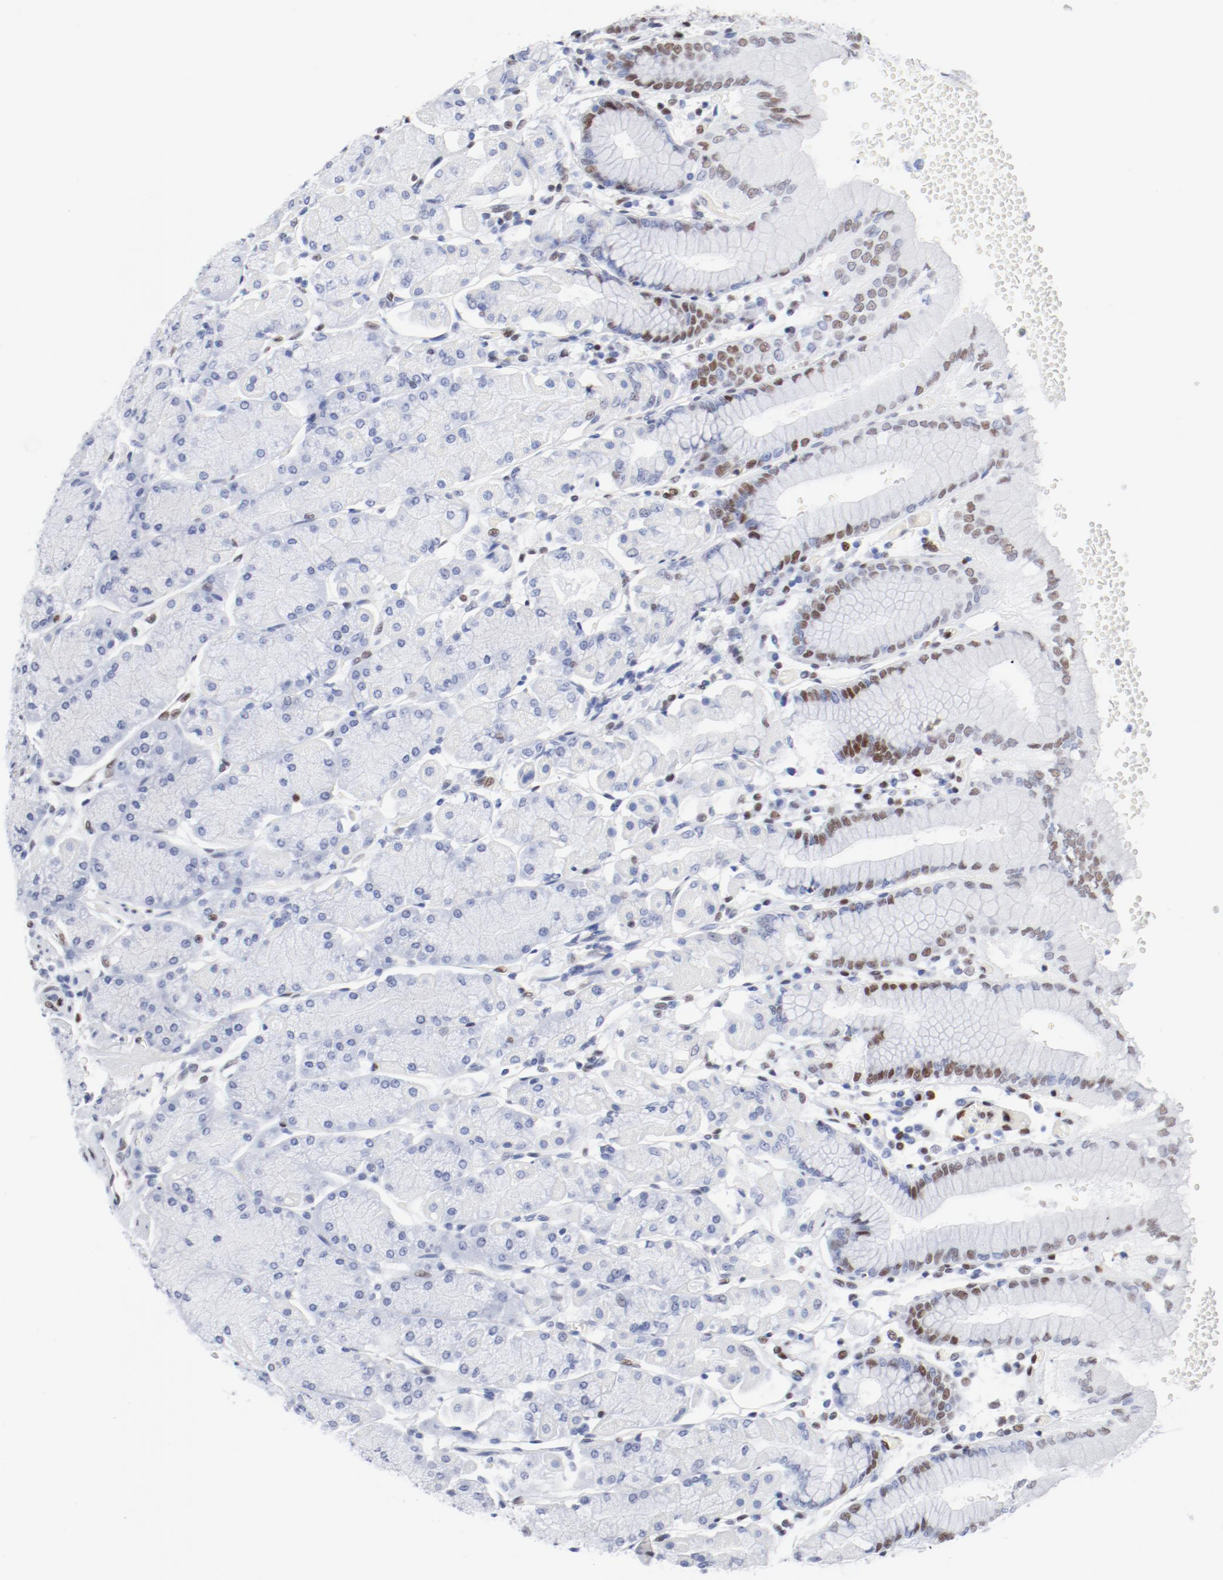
{"staining": {"intensity": "moderate", "quantity": "<25%", "location": "nuclear"}, "tissue": "stomach", "cell_type": "Glandular cells", "image_type": "normal", "snomed": [{"axis": "morphology", "description": "Normal tissue, NOS"}, {"axis": "topography", "description": "Stomach, upper"}, {"axis": "topography", "description": "Stomach"}], "caption": "Stomach stained with immunohistochemistry (IHC) exhibits moderate nuclear expression in approximately <25% of glandular cells. (DAB IHC, brown staining for protein, blue staining for nuclei).", "gene": "ATF2", "patient": {"sex": "male", "age": 76}}